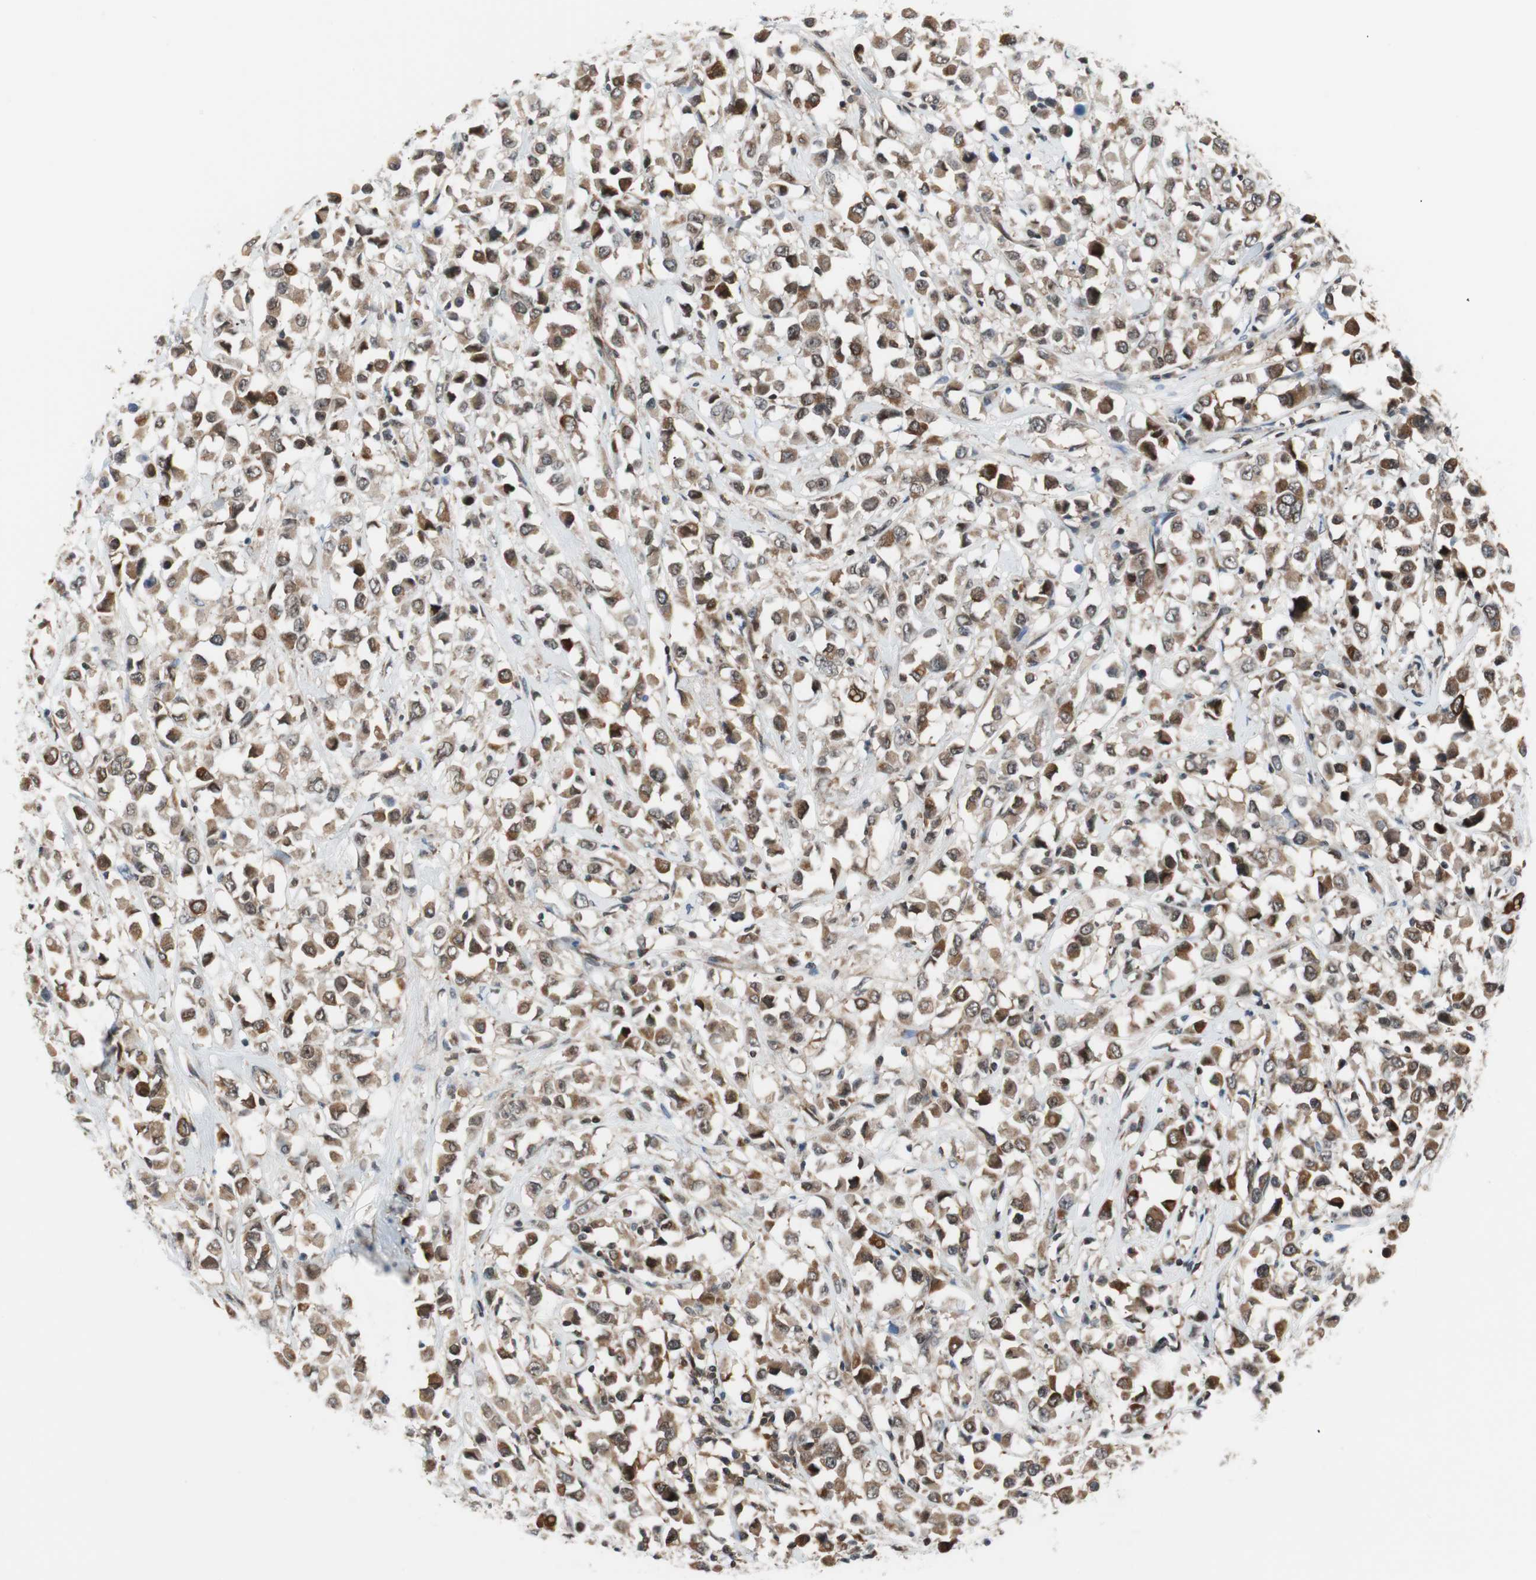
{"staining": {"intensity": "strong", "quantity": ">75%", "location": "cytoplasmic/membranous"}, "tissue": "breast cancer", "cell_type": "Tumor cells", "image_type": "cancer", "snomed": [{"axis": "morphology", "description": "Duct carcinoma"}, {"axis": "topography", "description": "Breast"}], "caption": "A brown stain labels strong cytoplasmic/membranous expression of a protein in human breast cancer (invasive ductal carcinoma) tumor cells.", "gene": "ZNF512B", "patient": {"sex": "female", "age": 61}}